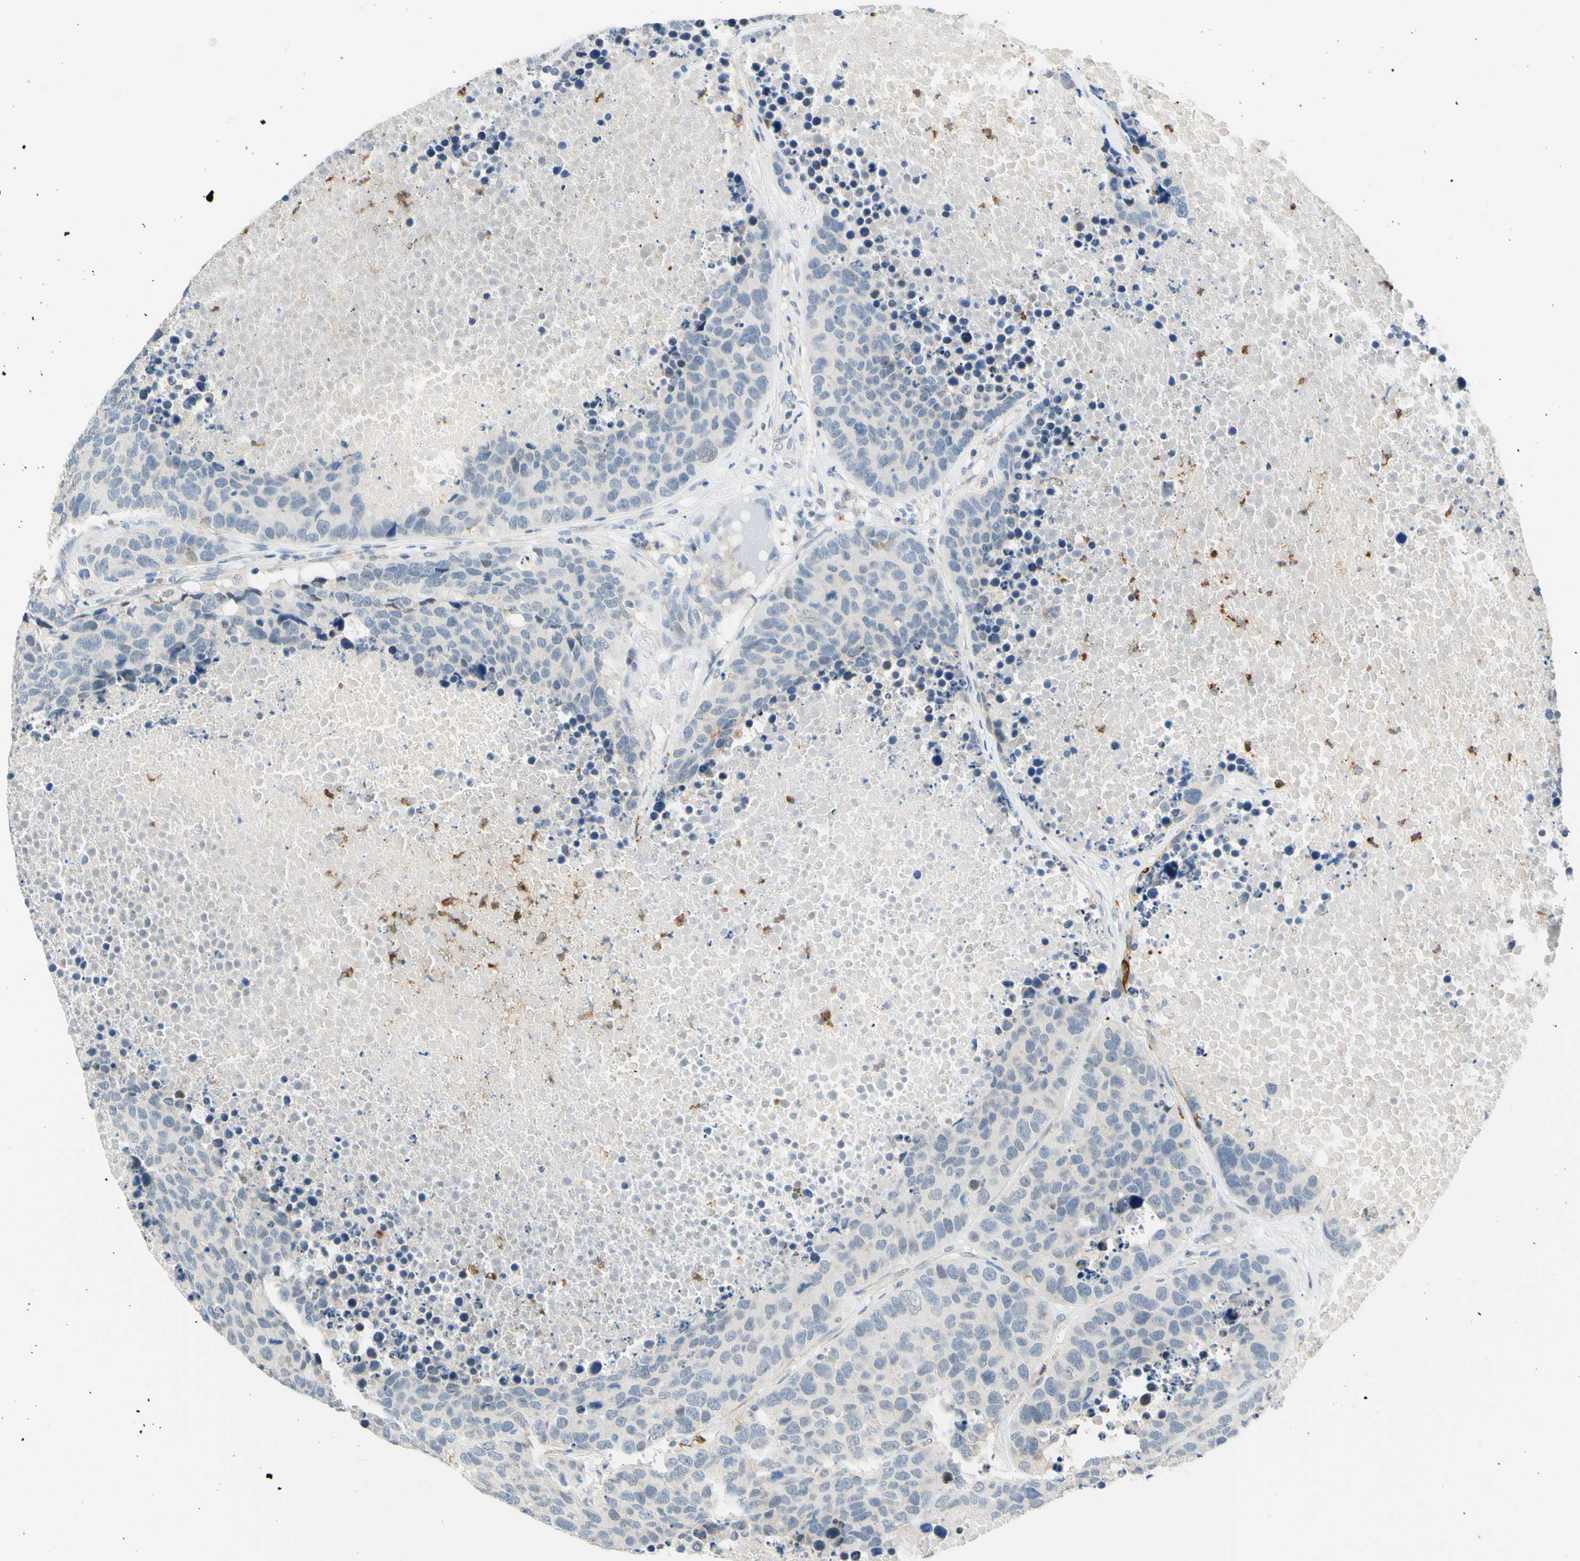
{"staining": {"intensity": "negative", "quantity": "none", "location": "none"}, "tissue": "carcinoid", "cell_type": "Tumor cells", "image_type": "cancer", "snomed": [{"axis": "morphology", "description": "Carcinoid, malignant, NOS"}, {"axis": "topography", "description": "Lung"}], "caption": "Tumor cells are negative for brown protein staining in malignant carcinoid.", "gene": "TREM2", "patient": {"sex": "male", "age": 60}}